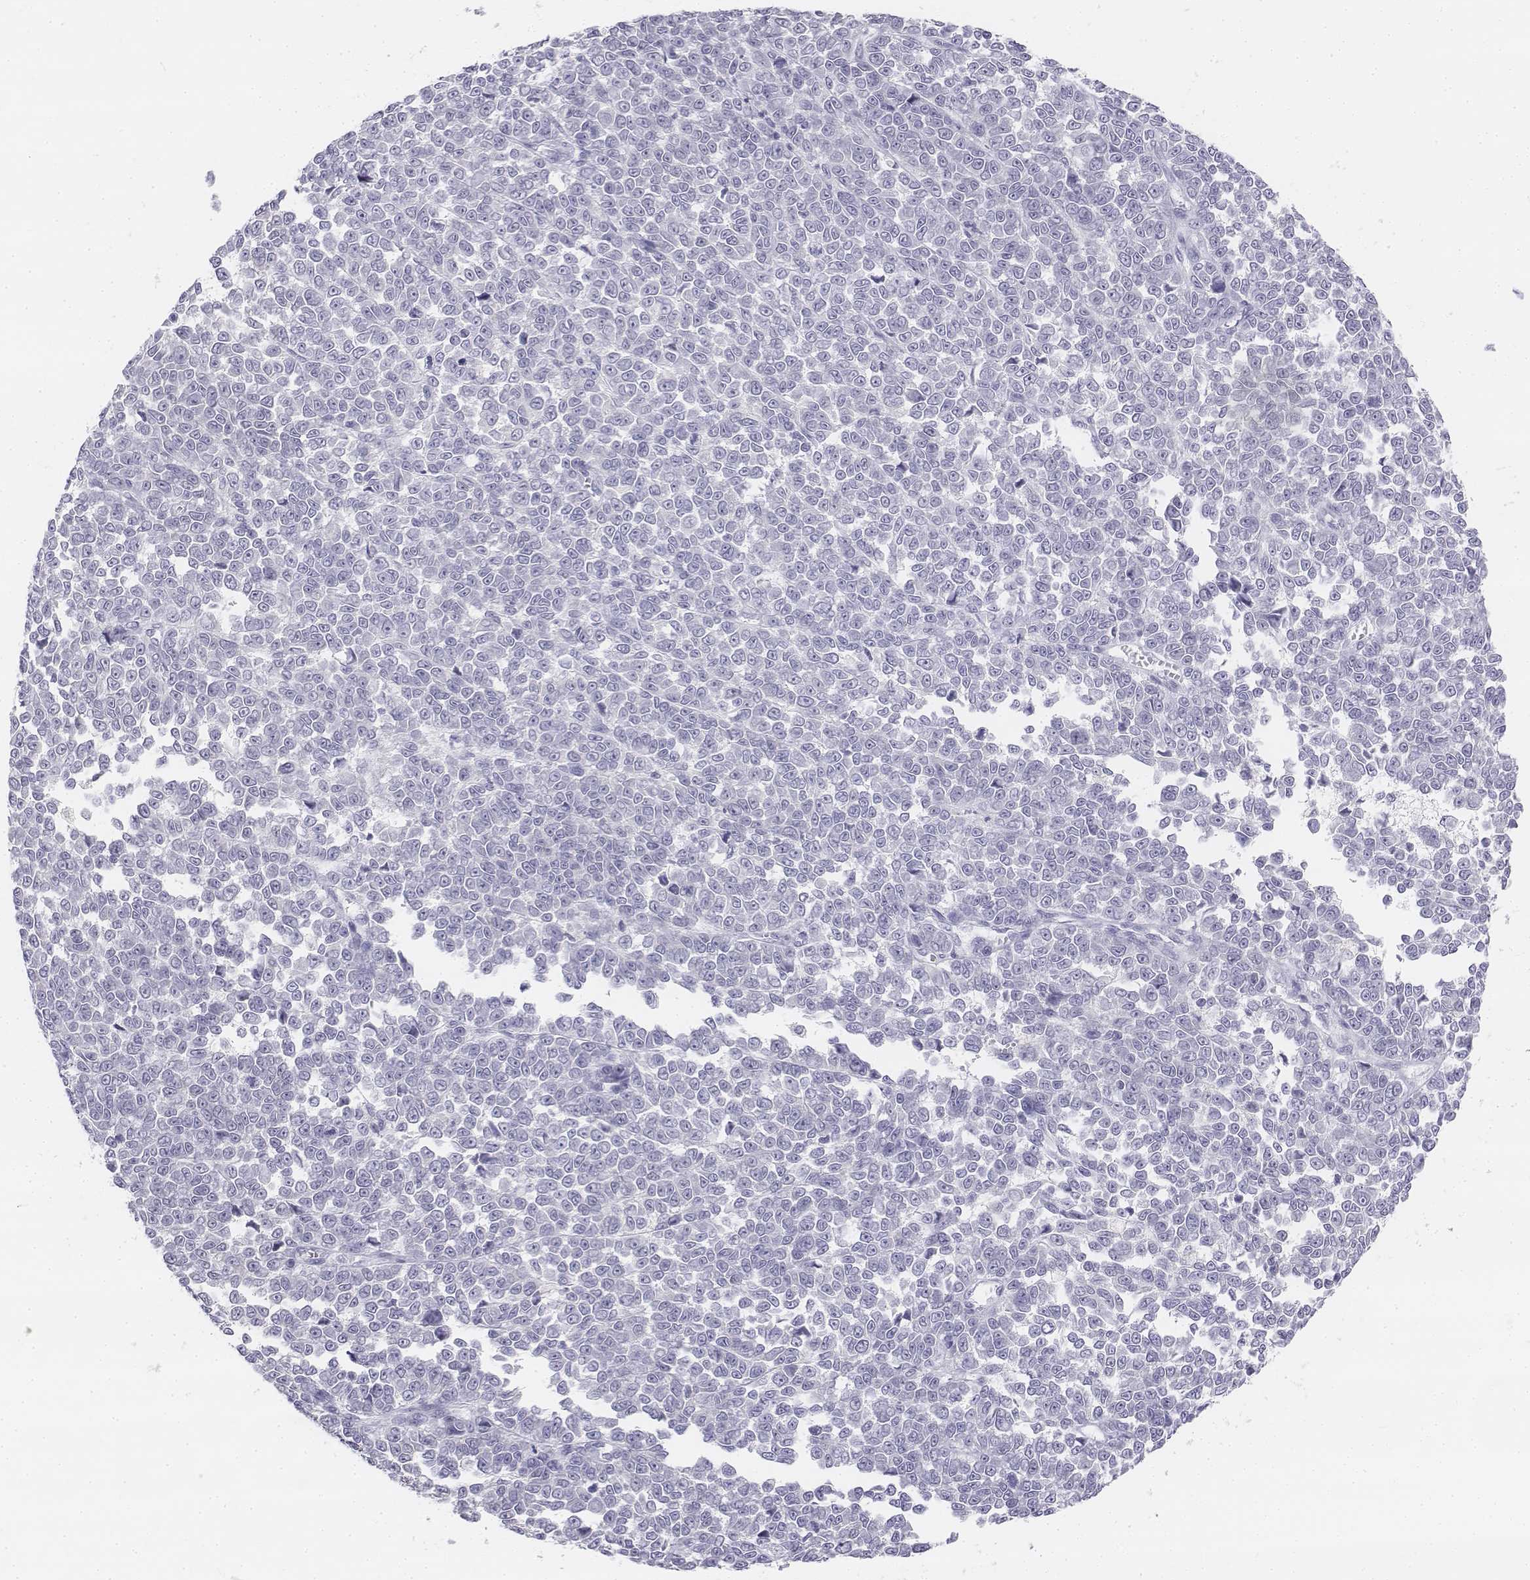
{"staining": {"intensity": "negative", "quantity": "none", "location": "none"}, "tissue": "melanoma", "cell_type": "Tumor cells", "image_type": "cancer", "snomed": [{"axis": "morphology", "description": "Malignant melanoma, NOS"}, {"axis": "topography", "description": "Skin"}], "caption": "A micrograph of human melanoma is negative for staining in tumor cells.", "gene": "UCN2", "patient": {"sex": "female", "age": 95}}